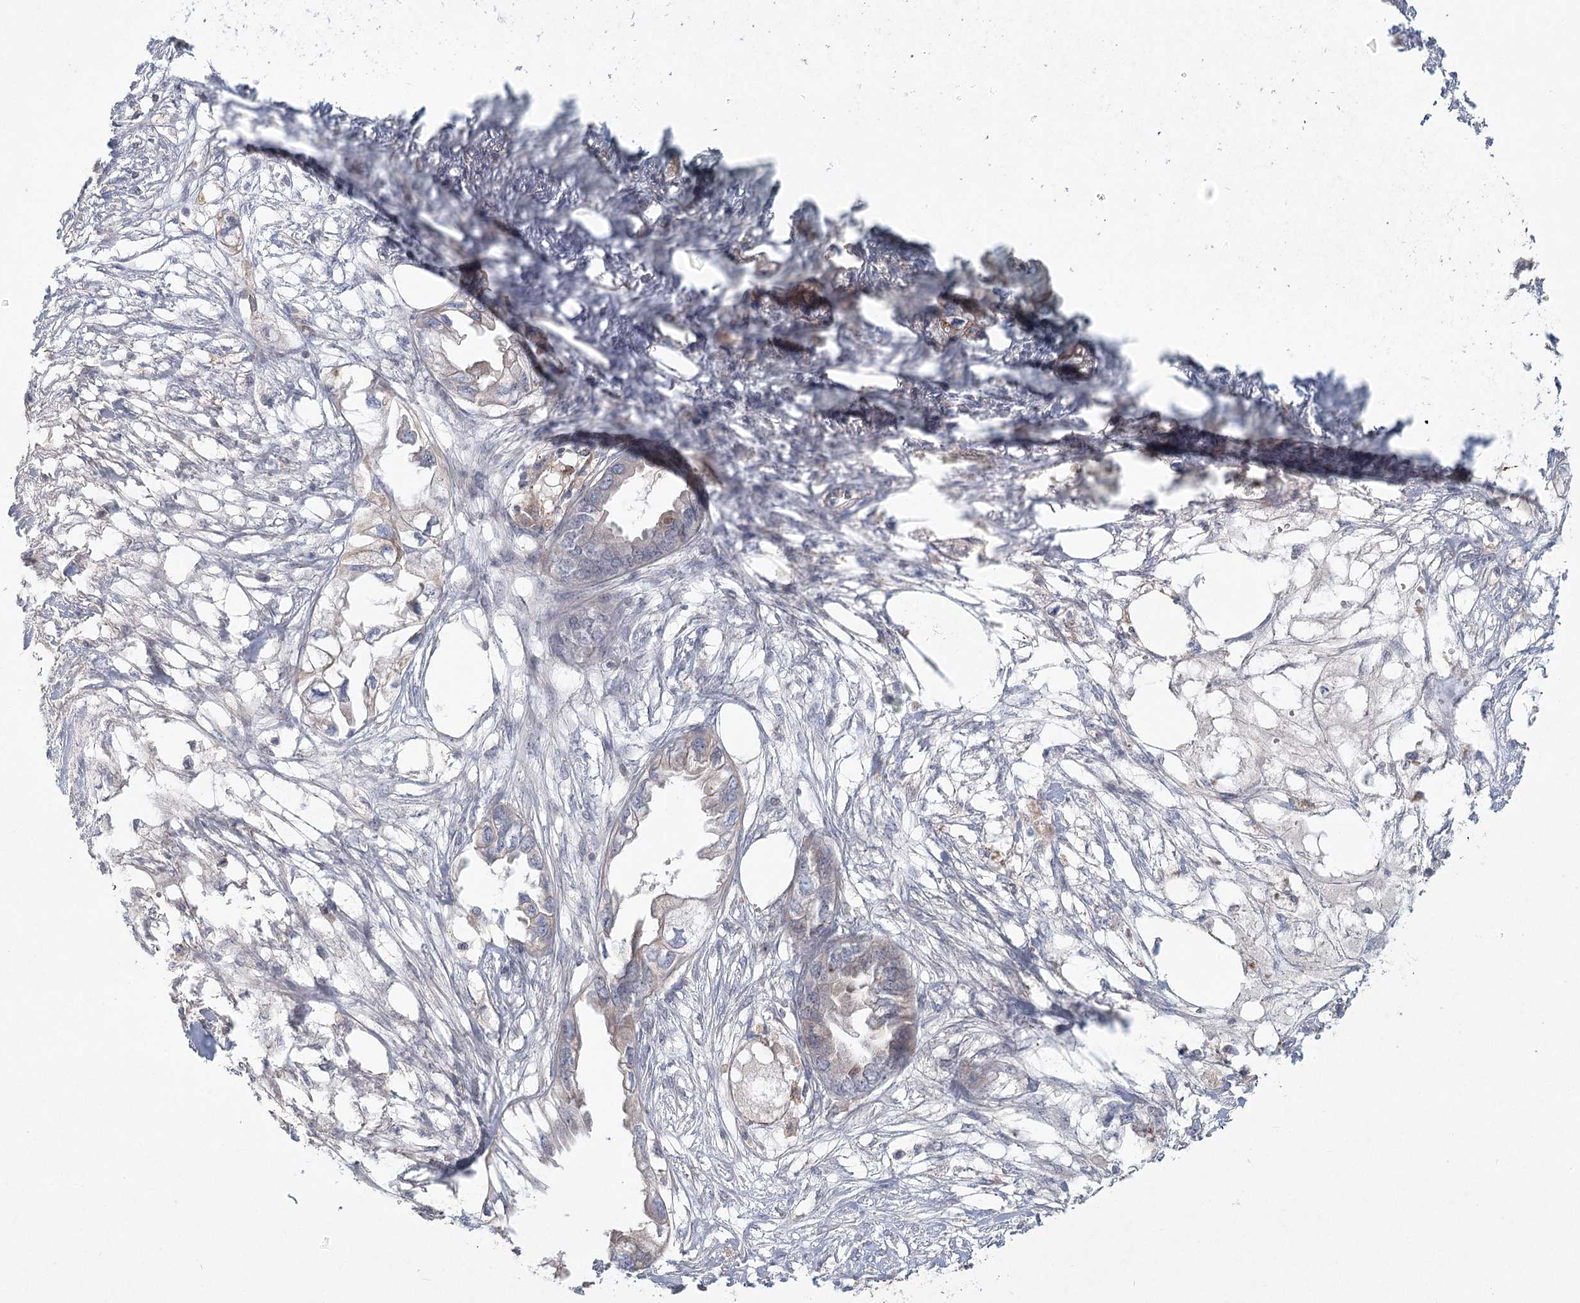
{"staining": {"intensity": "negative", "quantity": "none", "location": "none"}, "tissue": "endometrial cancer", "cell_type": "Tumor cells", "image_type": "cancer", "snomed": [{"axis": "morphology", "description": "Adenocarcinoma, NOS"}, {"axis": "morphology", "description": "Adenocarcinoma, metastatic, NOS"}, {"axis": "topography", "description": "Adipose tissue"}, {"axis": "topography", "description": "Endometrium"}], "caption": "This is an IHC image of endometrial cancer. There is no expression in tumor cells.", "gene": "KBTBD4", "patient": {"sex": "female", "age": 67}}